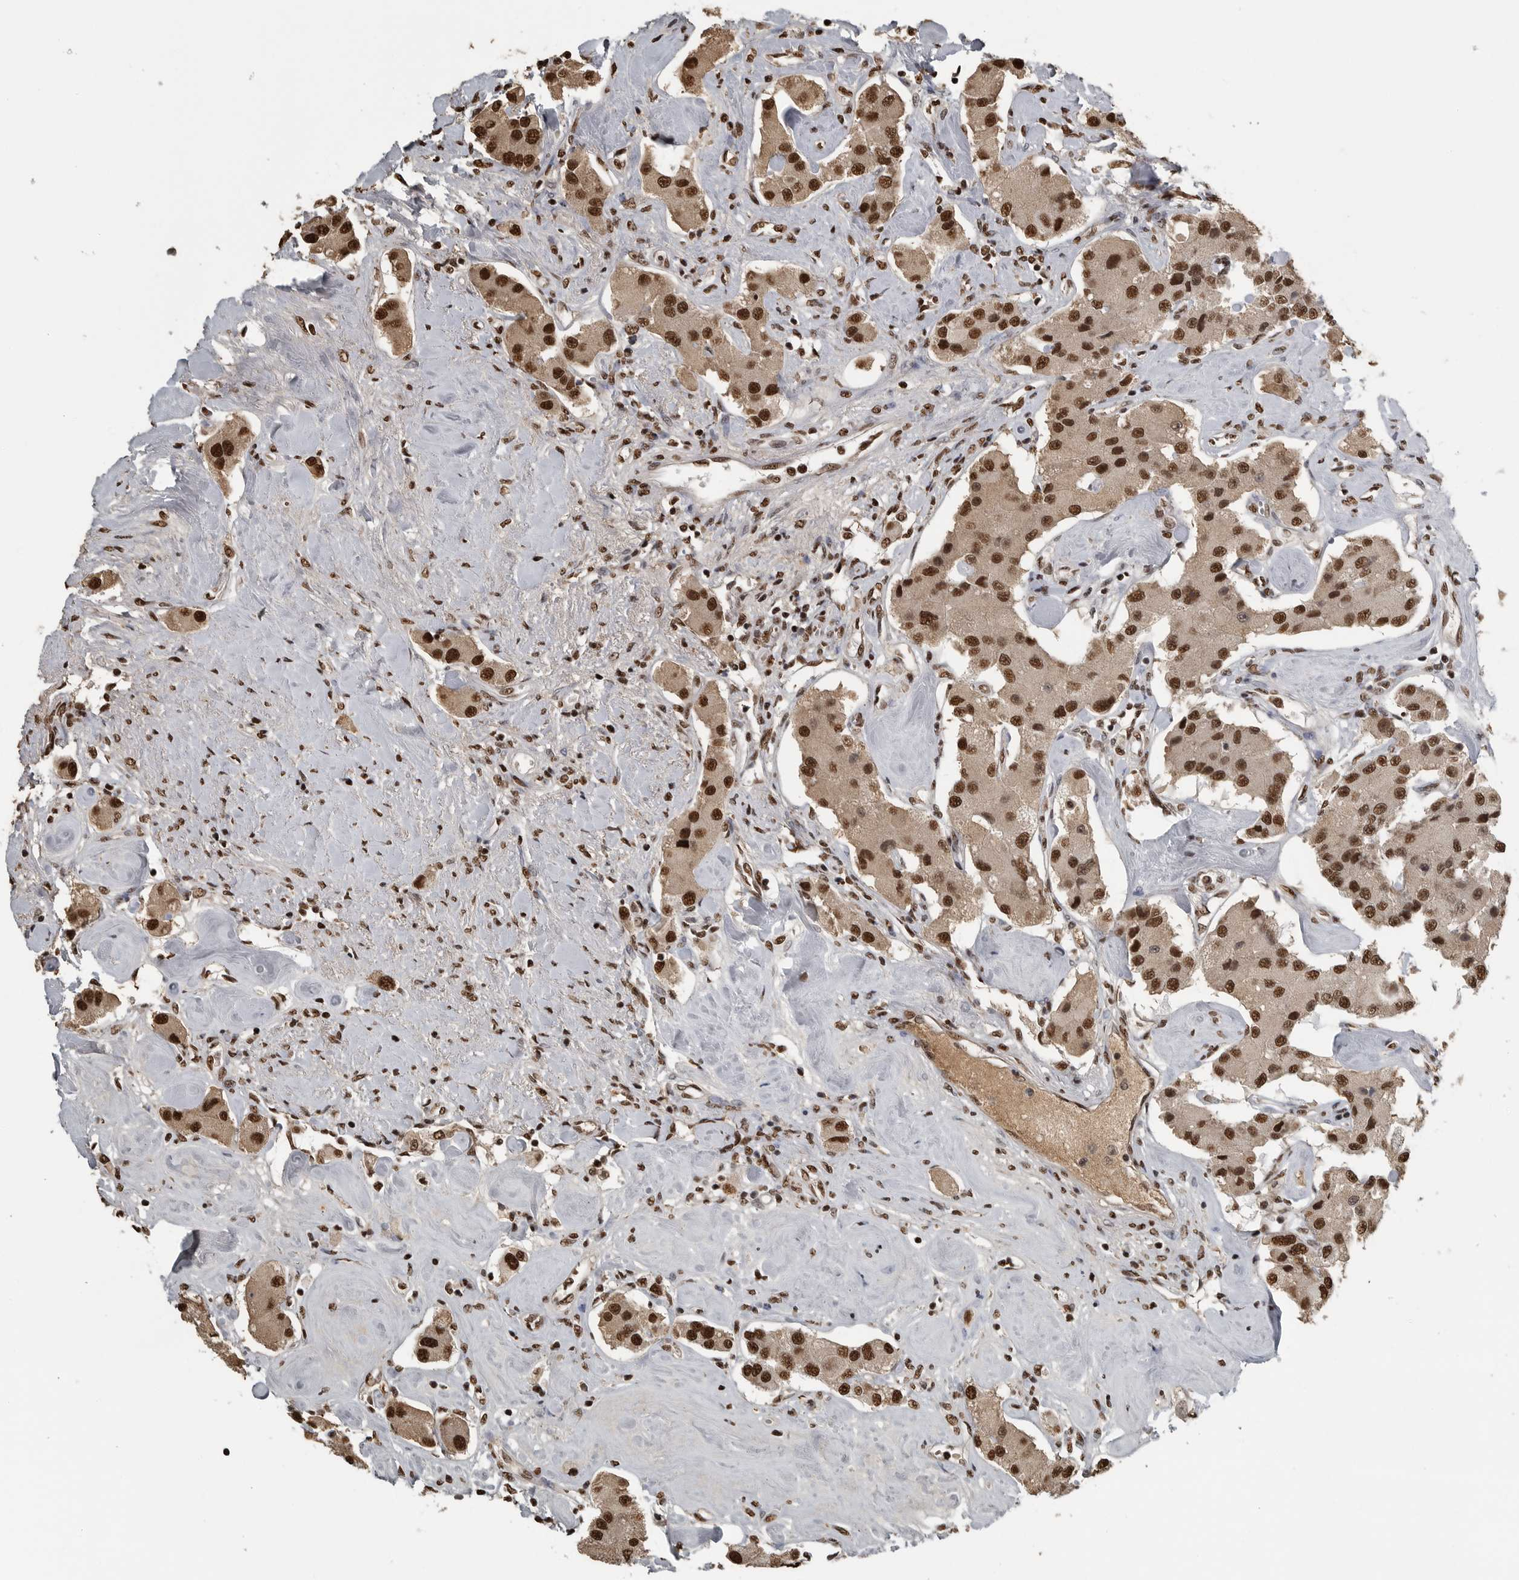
{"staining": {"intensity": "strong", "quantity": ">75%", "location": "nuclear"}, "tissue": "carcinoid", "cell_type": "Tumor cells", "image_type": "cancer", "snomed": [{"axis": "morphology", "description": "Carcinoid, malignant, NOS"}, {"axis": "topography", "description": "Pancreas"}], "caption": "This micrograph demonstrates carcinoid stained with immunohistochemistry to label a protein in brown. The nuclear of tumor cells show strong positivity for the protein. Nuclei are counter-stained blue.", "gene": "TGS1", "patient": {"sex": "male", "age": 41}}